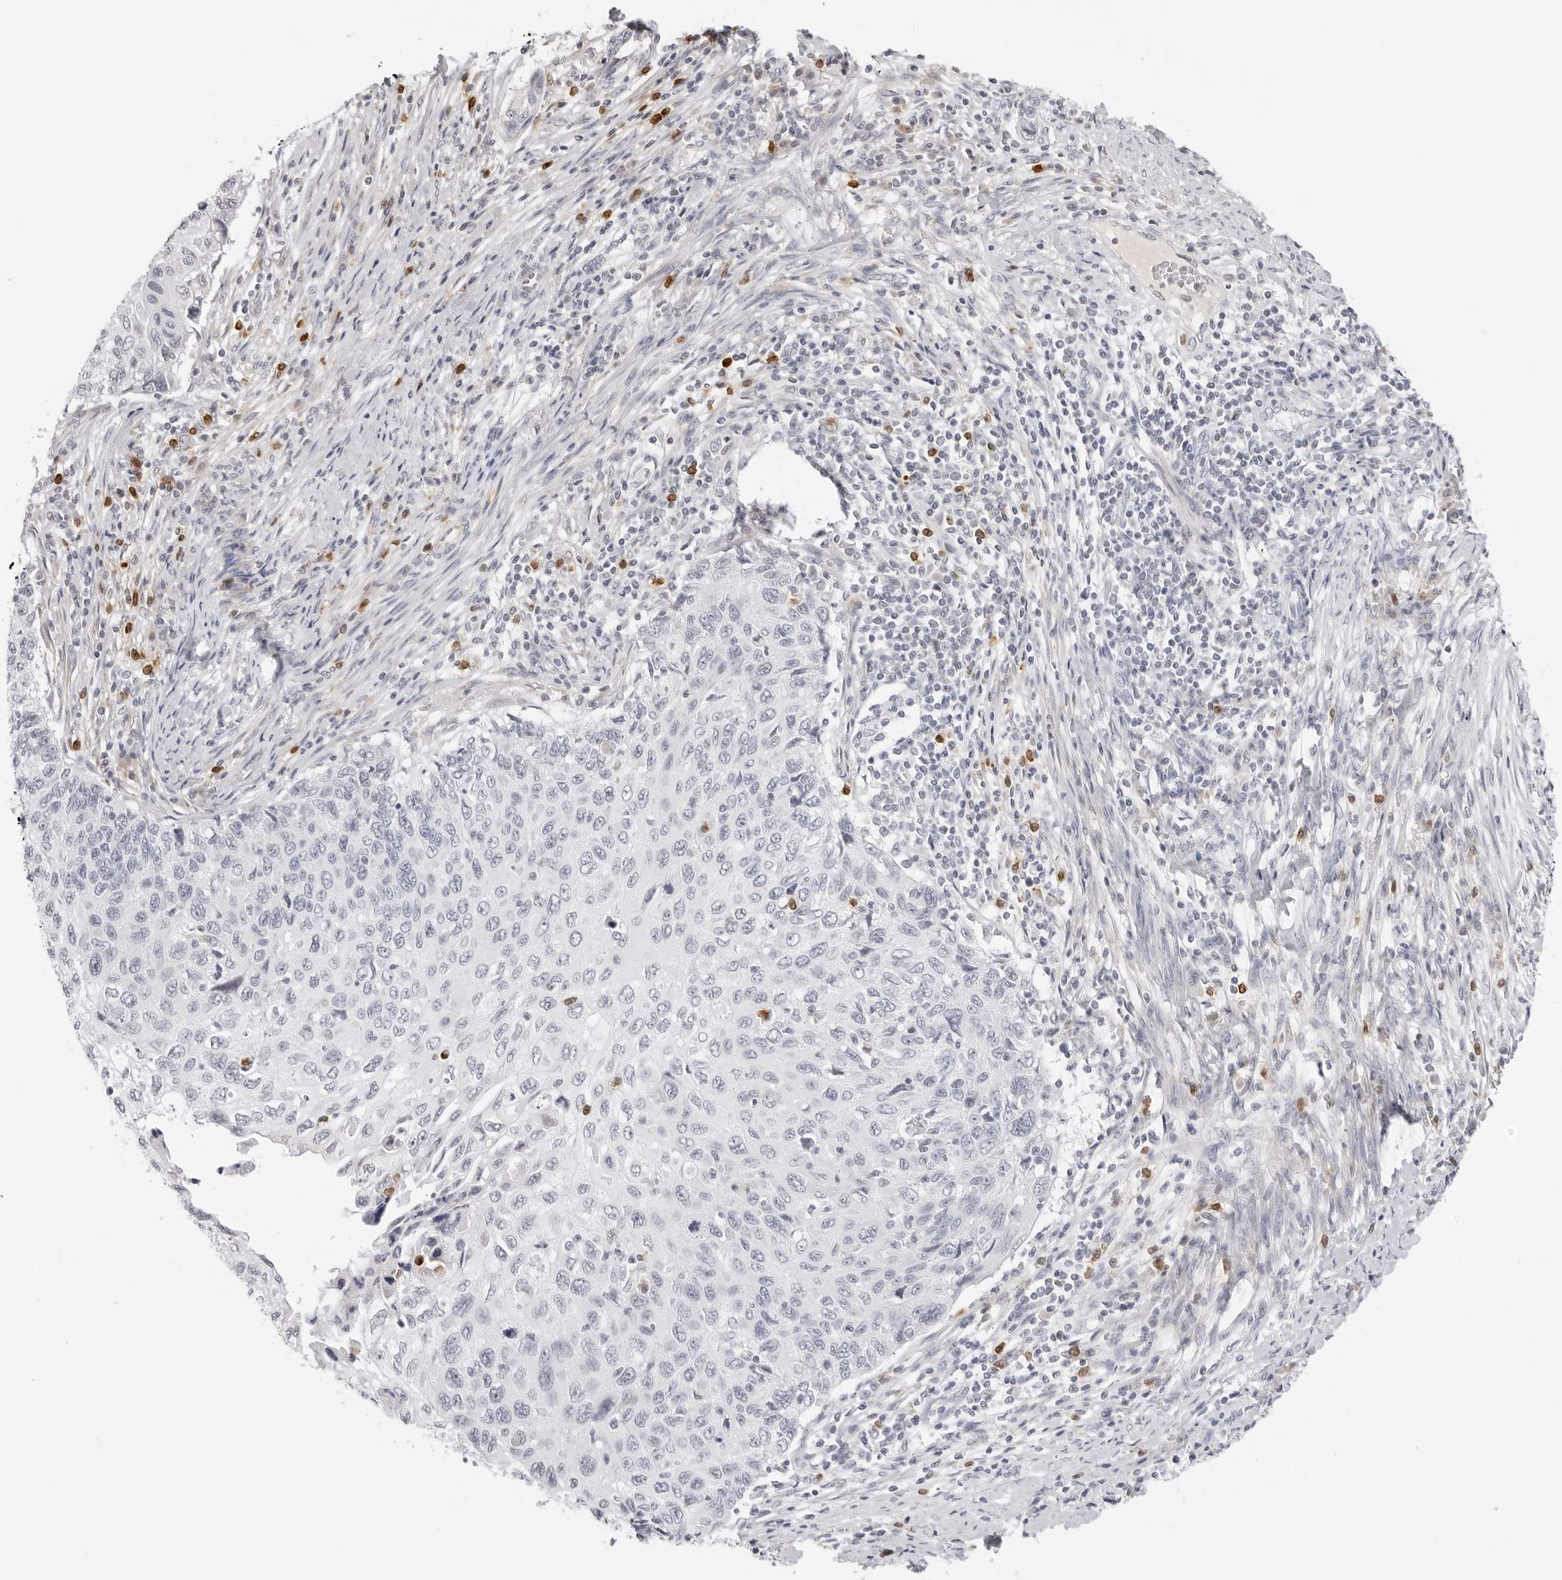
{"staining": {"intensity": "negative", "quantity": "none", "location": "none"}, "tissue": "cervical cancer", "cell_type": "Tumor cells", "image_type": "cancer", "snomed": [{"axis": "morphology", "description": "Squamous cell carcinoma, NOS"}, {"axis": "topography", "description": "Cervix"}], "caption": "Cervical squamous cell carcinoma was stained to show a protein in brown. There is no significant positivity in tumor cells.", "gene": "STRADB", "patient": {"sex": "female", "age": 70}}